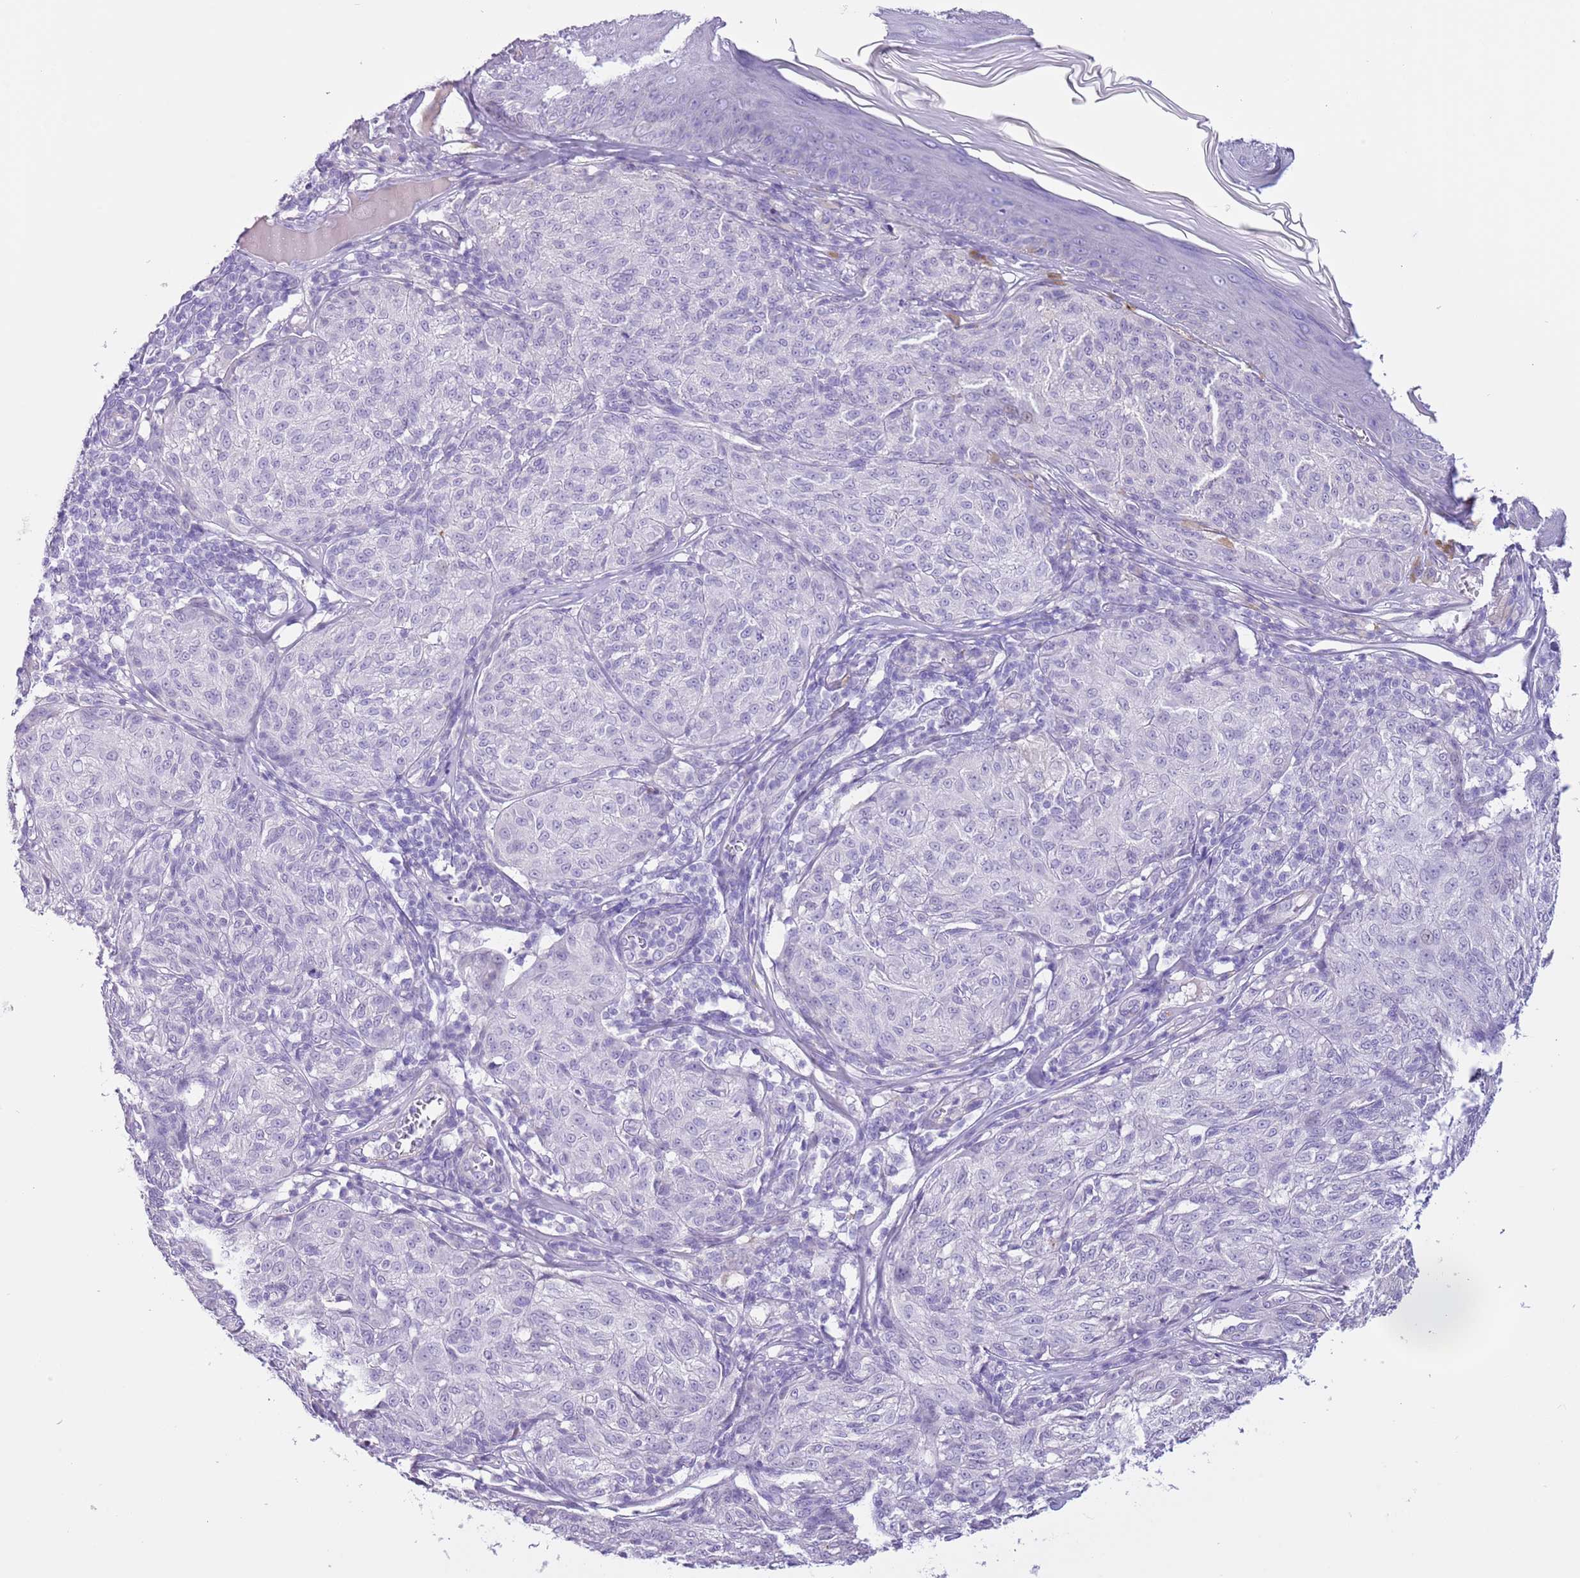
{"staining": {"intensity": "negative", "quantity": "none", "location": "none"}, "tissue": "melanoma", "cell_type": "Tumor cells", "image_type": "cancer", "snomed": [{"axis": "morphology", "description": "Malignant melanoma, NOS"}, {"axis": "topography", "description": "Skin"}], "caption": "High power microscopy image of an immunohistochemistry image of melanoma, revealing no significant positivity in tumor cells.", "gene": "SLC7A14", "patient": {"sex": "female", "age": 63}}